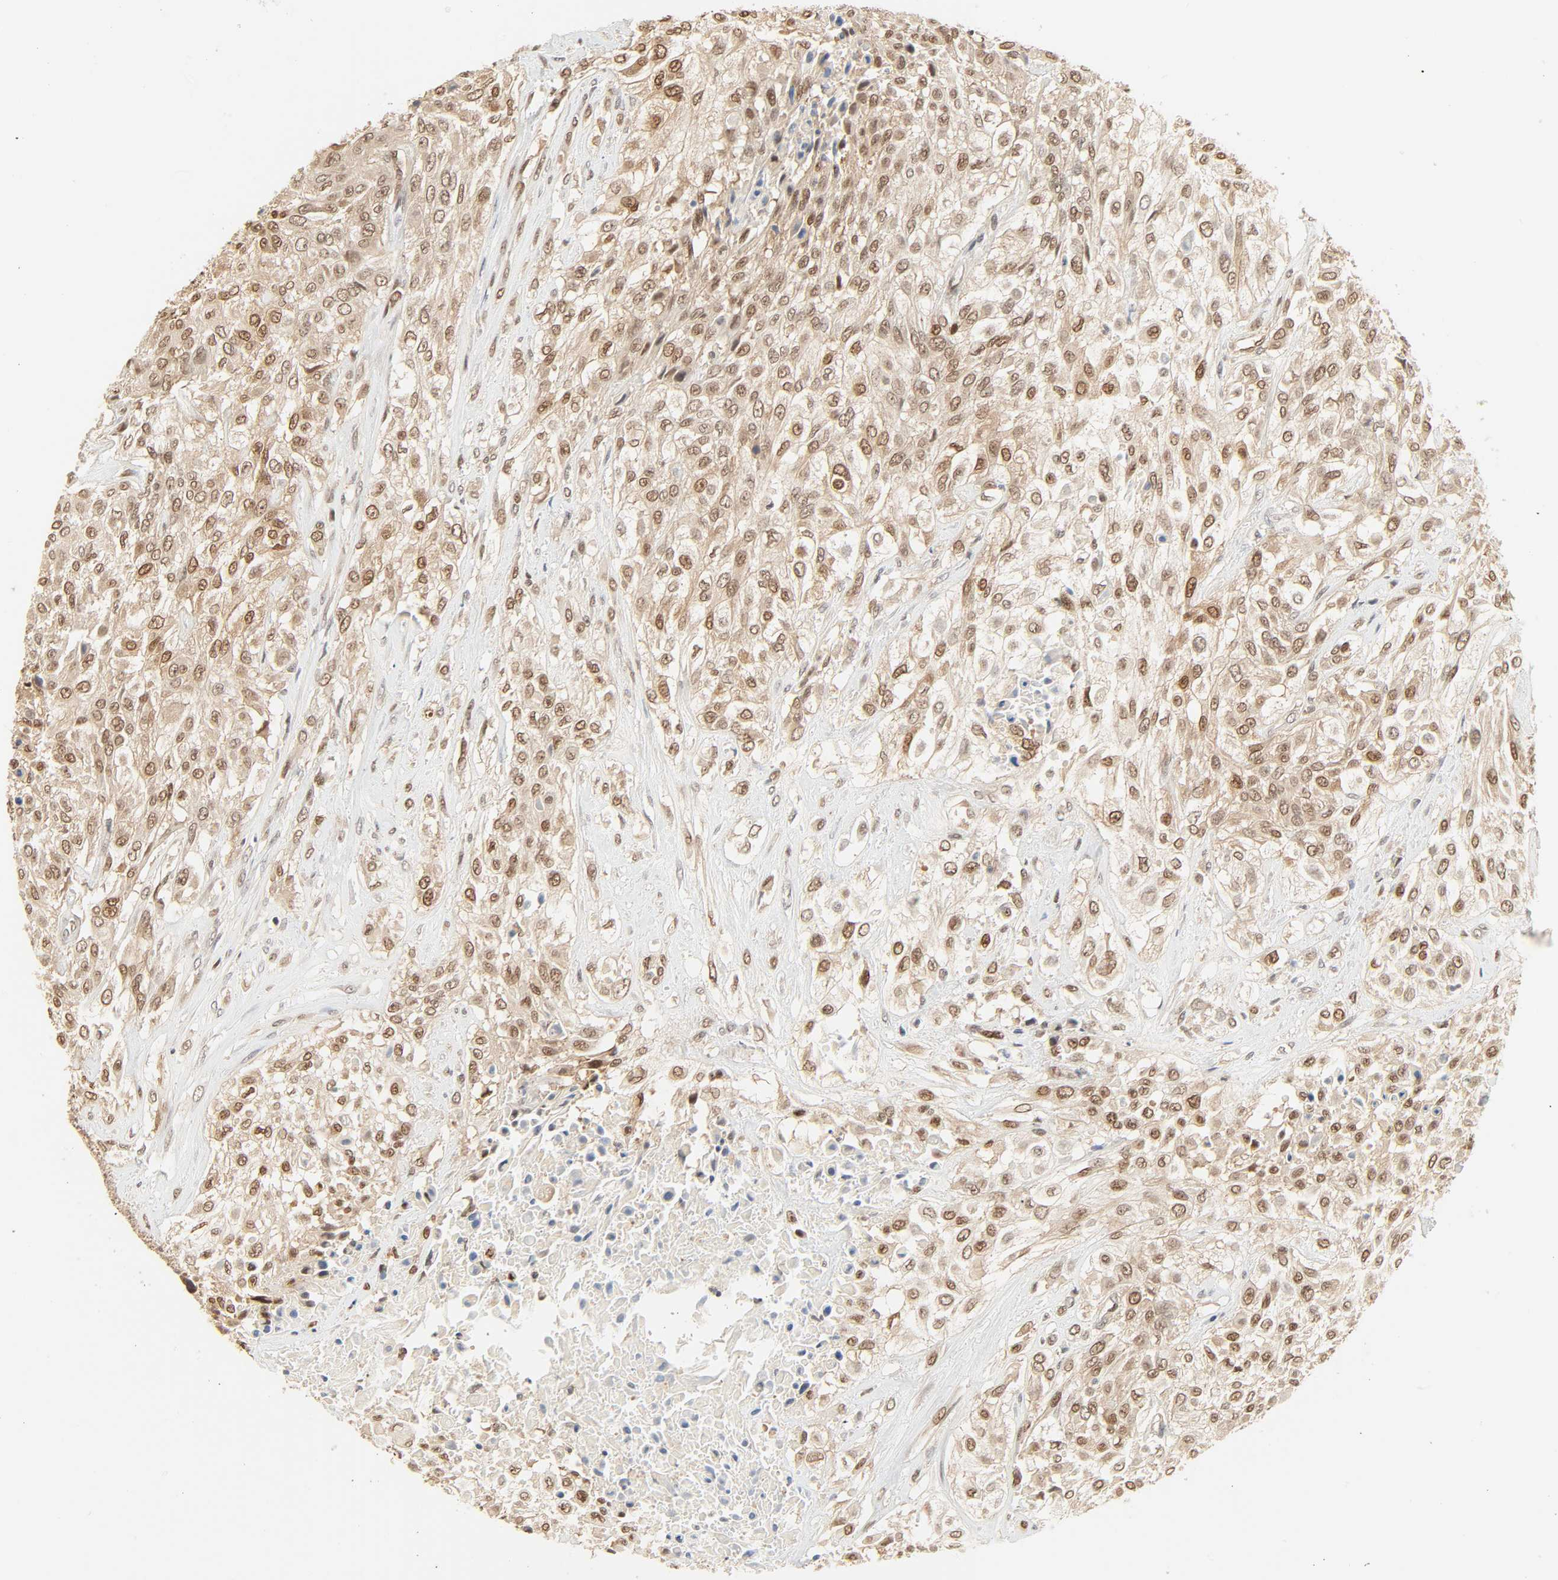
{"staining": {"intensity": "moderate", "quantity": "25%-75%", "location": "cytoplasmic/membranous,nuclear"}, "tissue": "urothelial cancer", "cell_type": "Tumor cells", "image_type": "cancer", "snomed": [{"axis": "morphology", "description": "Urothelial carcinoma, High grade"}, {"axis": "topography", "description": "Urinary bladder"}], "caption": "A high-resolution image shows IHC staining of urothelial carcinoma (high-grade), which demonstrates moderate cytoplasmic/membranous and nuclear staining in about 25%-75% of tumor cells. Nuclei are stained in blue.", "gene": "UBC", "patient": {"sex": "male", "age": 57}}